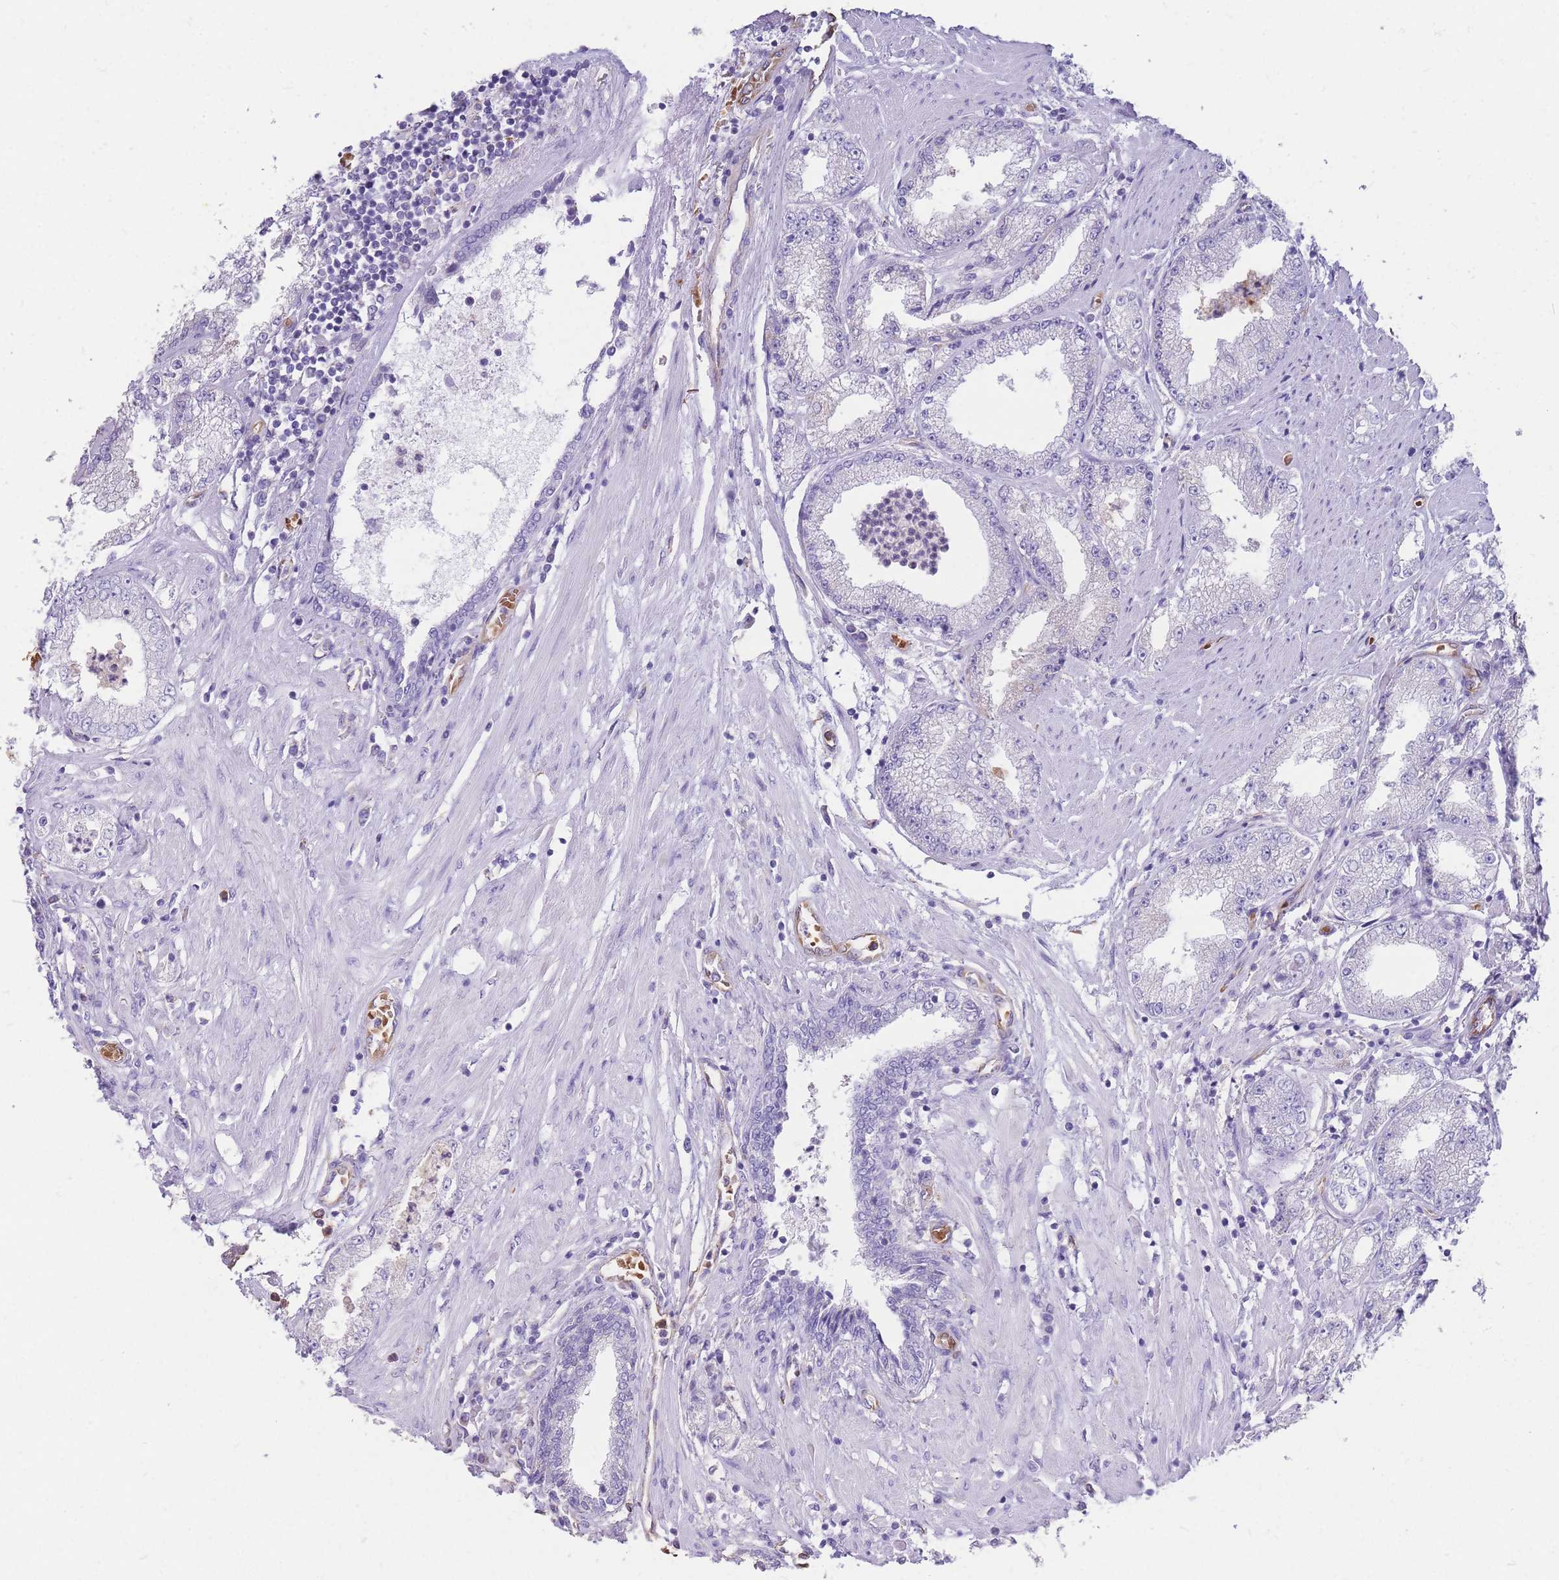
{"staining": {"intensity": "moderate", "quantity": "<25%", "location": "cytoplasmic/membranous"}, "tissue": "prostate cancer", "cell_type": "Tumor cells", "image_type": "cancer", "snomed": [{"axis": "morphology", "description": "Adenocarcinoma, High grade"}, {"axis": "topography", "description": "Prostate"}], "caption": "Brown immunohistochemical staining in prostate cancer (adenocarcinoma (high-grade)) shows moderate cytoplasmic/membranous staining in about <25% of tumor cells.", "gene": "ANKRD53", "patient": {"sex": "male", "age": 69}}